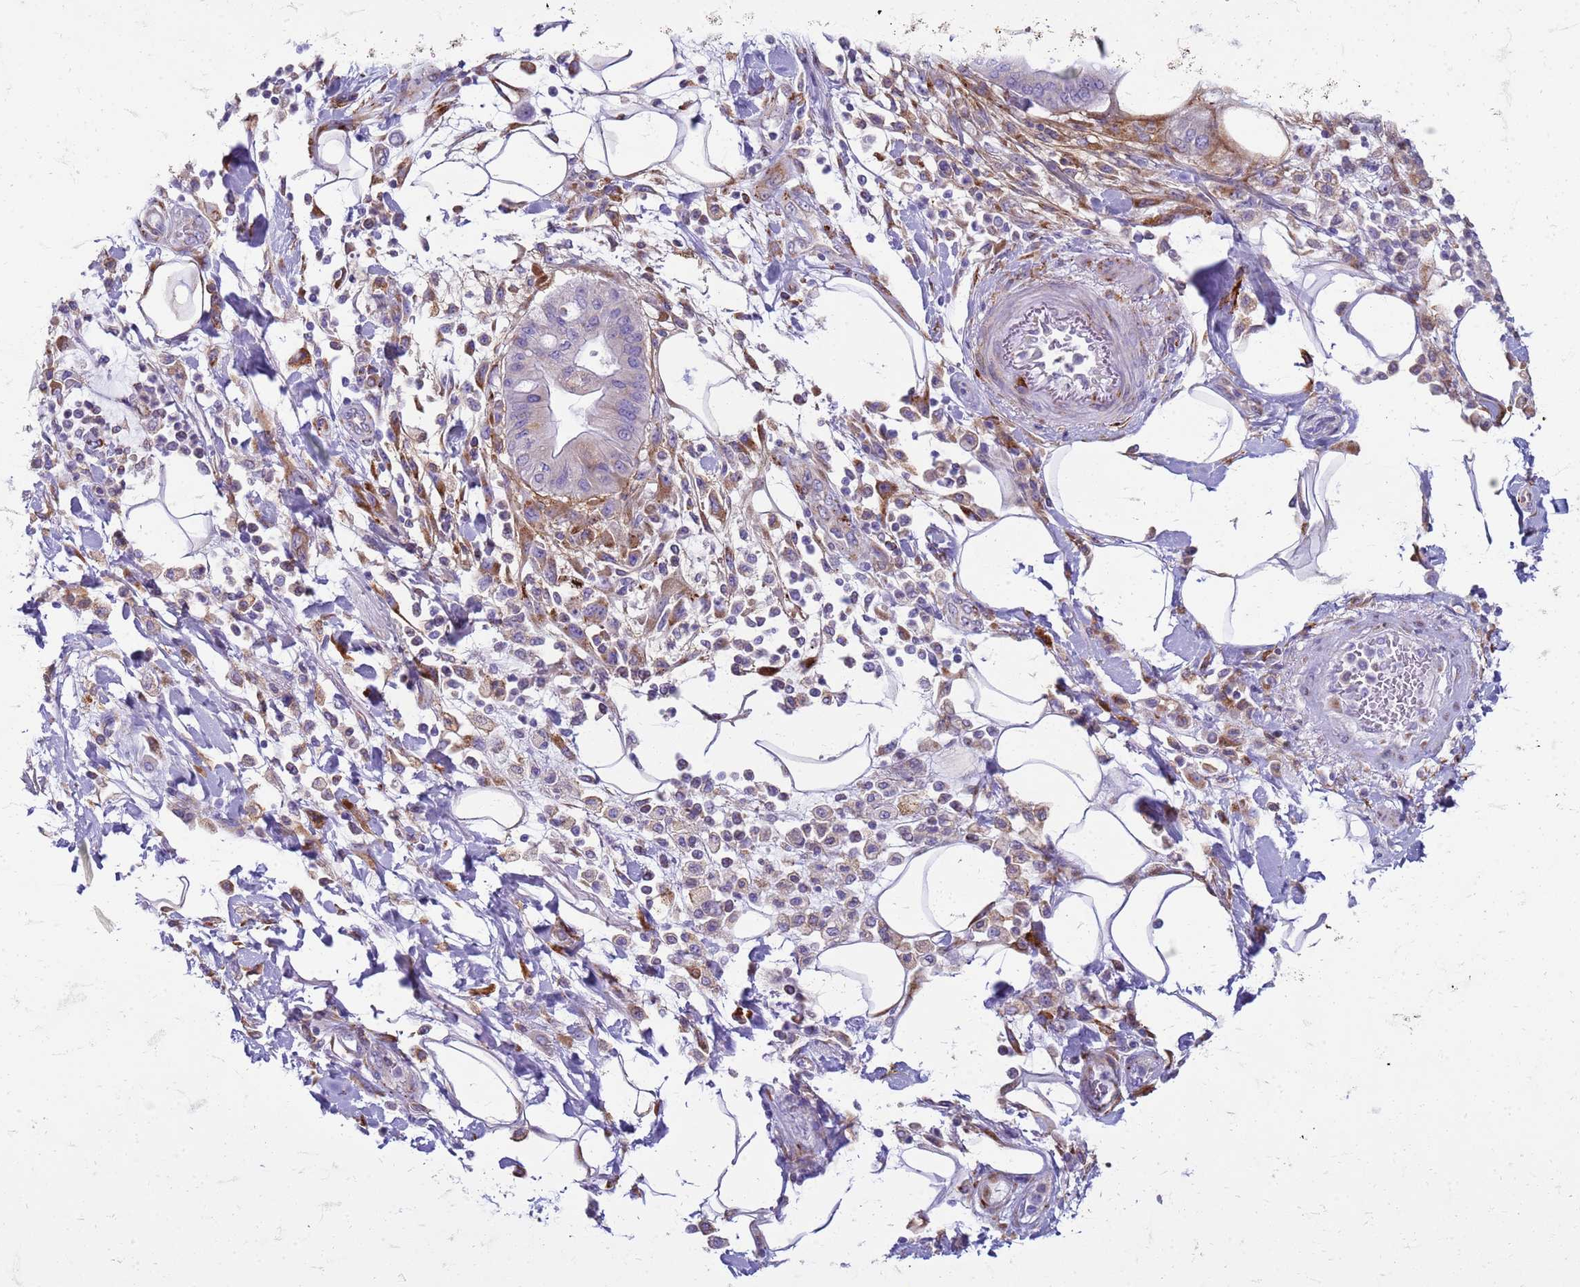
{"staining": {"intensity": "negative", "quantity": "none", "location": "none"}, "tissue": "pancreatic cancer", "cell_type": "Tumor cells", "image_type": "cancer", "snomed": [{"axis": "morphology", "description": "Adenocarcinoma, NOS"}, {"axis": "morphology", "description": "Adenocarcinoma, metastatic, NOS"}, {"axis": "topography", "description": "Lymph node"}, {"axis": "topography", "description": "Pancreas"}, {"axis": "topography", "description": "Duodenum"}], "caption": "A photomicrograph of pancreatic adenocarcinoma stained for a protein shows no brown staining in tumor cells.", "gene": "PDK3", "patient": {"sex": "female", "age": 64}}